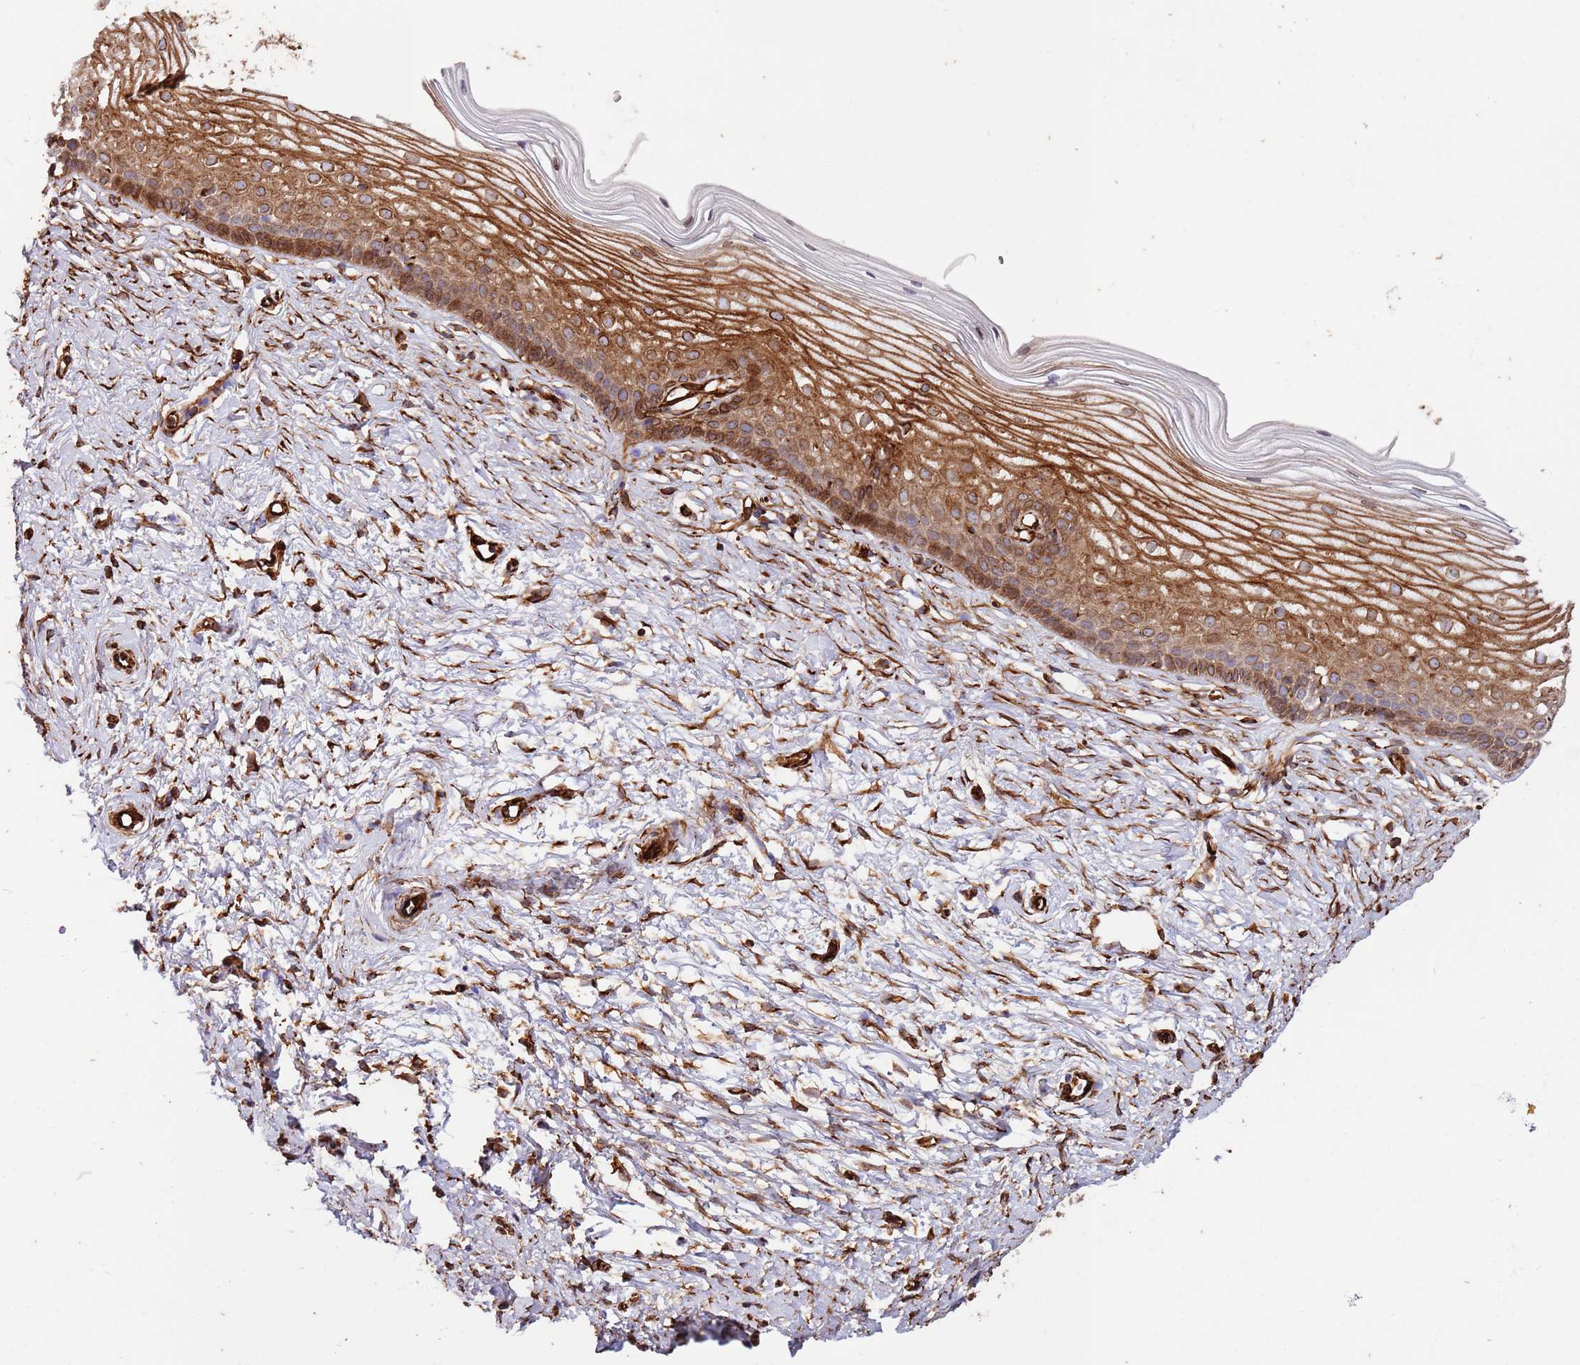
{"staining": {"intensity": "moderate", "quantity": "<25%", "location": "cytoplasmic/membranous"}, "tissue": "cervix", "cell_type": "Glandular cells", "image_type": "normal", "snomed": [{"axis": "morphology", "description": "Normal tissue, NOS"}, {"axis": "topography", "description": "Cervix"}], "caption": "An IHC photomicrograph of benign tissue is shown. Protein staining in brown labels moderate cytoplasmic/membranous positivity in cervix within glandular cells. (Brightfield microscopy of DAB IHC at high magnification).", "gene": "MRGPRE", "patient": {"sex": "female", "age": 40}}